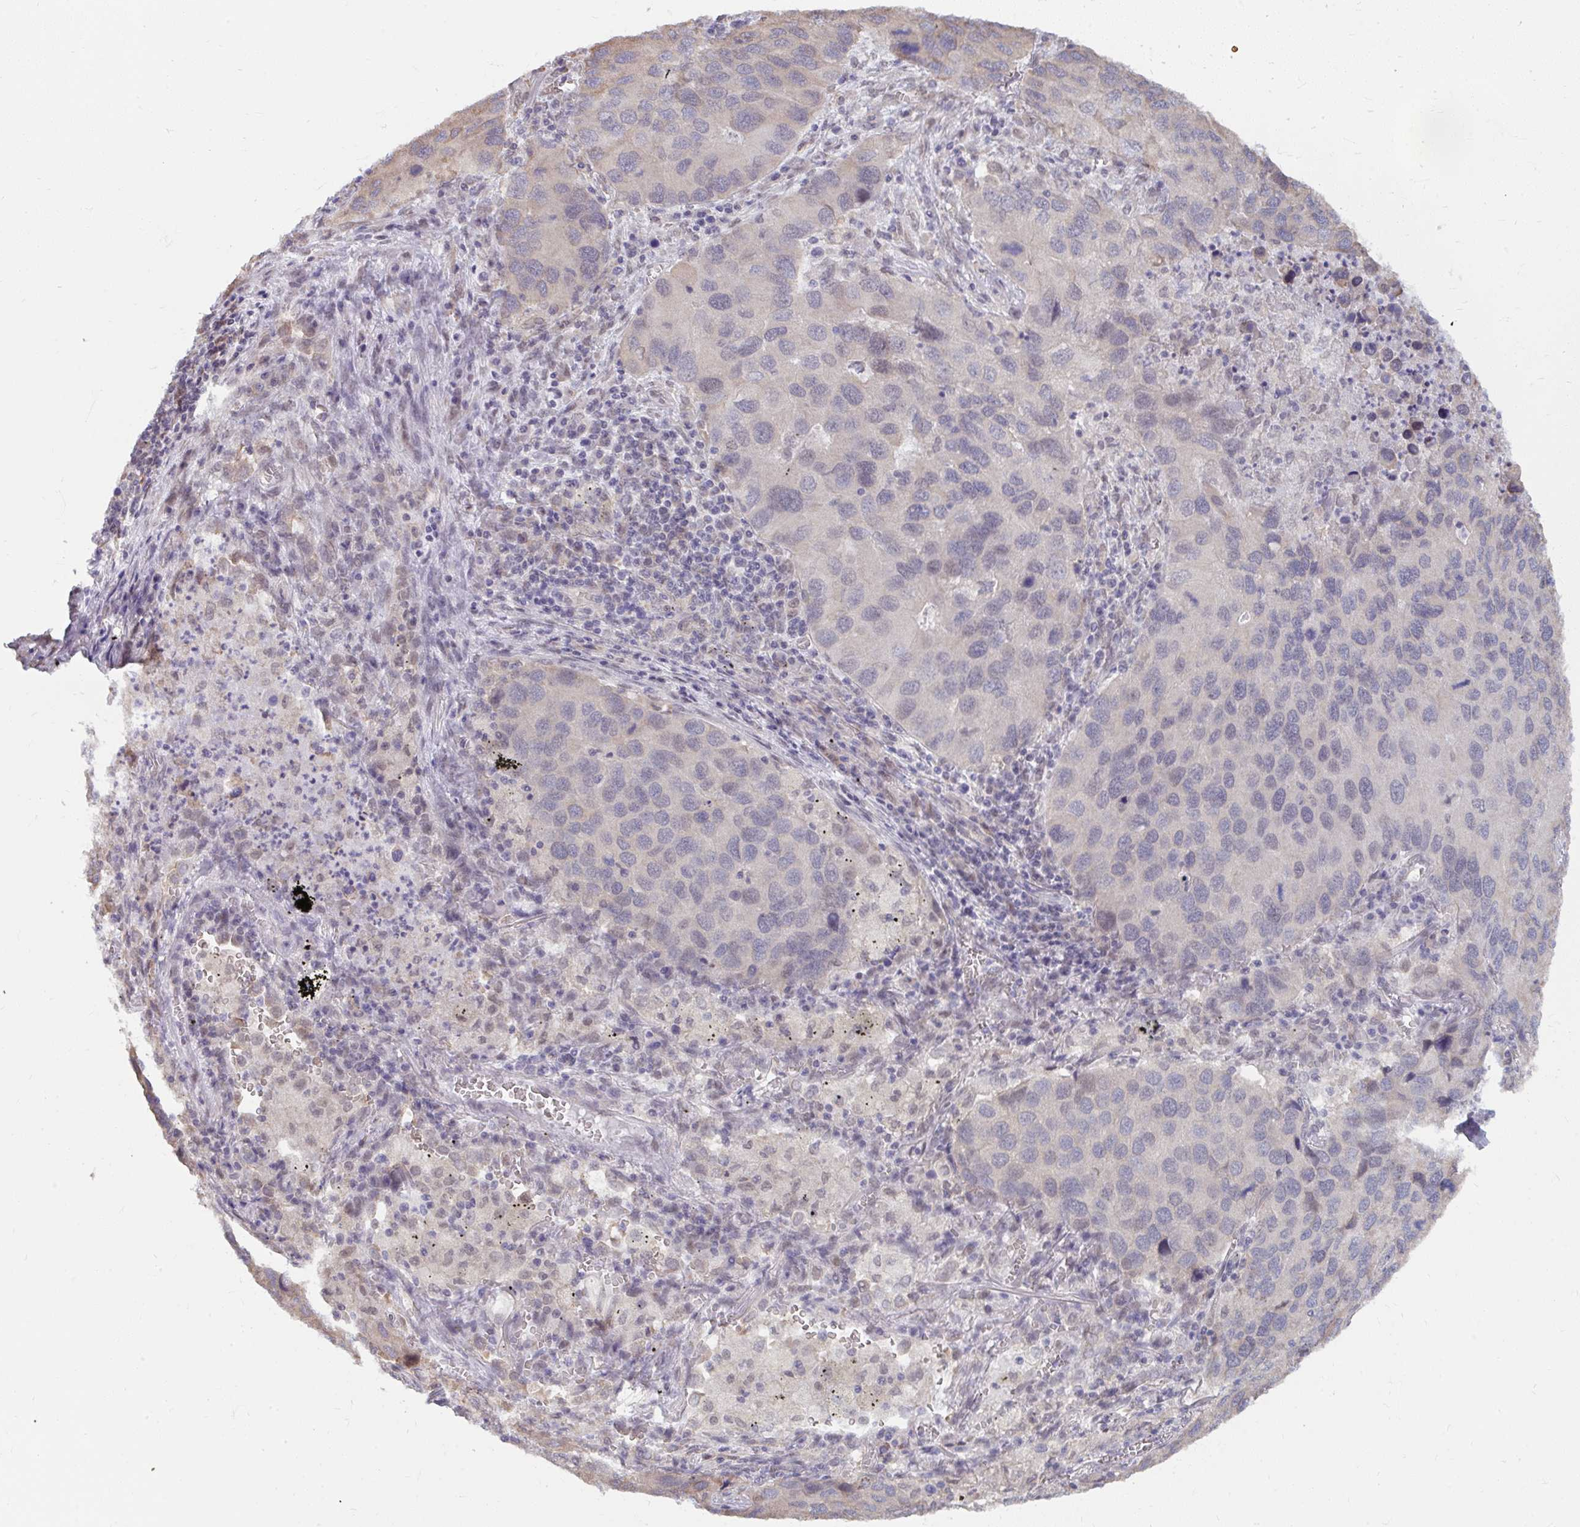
{"staining": {"intensity": "weak", "quantity": "<25%", "location": "nuclear"}, "tissue": "lung cancer", "cell_type": "Tumor cells", "image_type": "cancer", "snomed": [{"axis": "morphology", "description": "Aneuploidy"}, {"axis": "morphology", "description": "Adenocarcinoma, NOS"}, {"axis": "topography", "description": "Lymph node"}, {"axis": "topography", "description": "Lung"}], "caption": "Image shows no significant protein positivity in tumor cells of lung cancer.", "gene": "NMNAT1", "patient": {"sex": "female", "age": 74}}